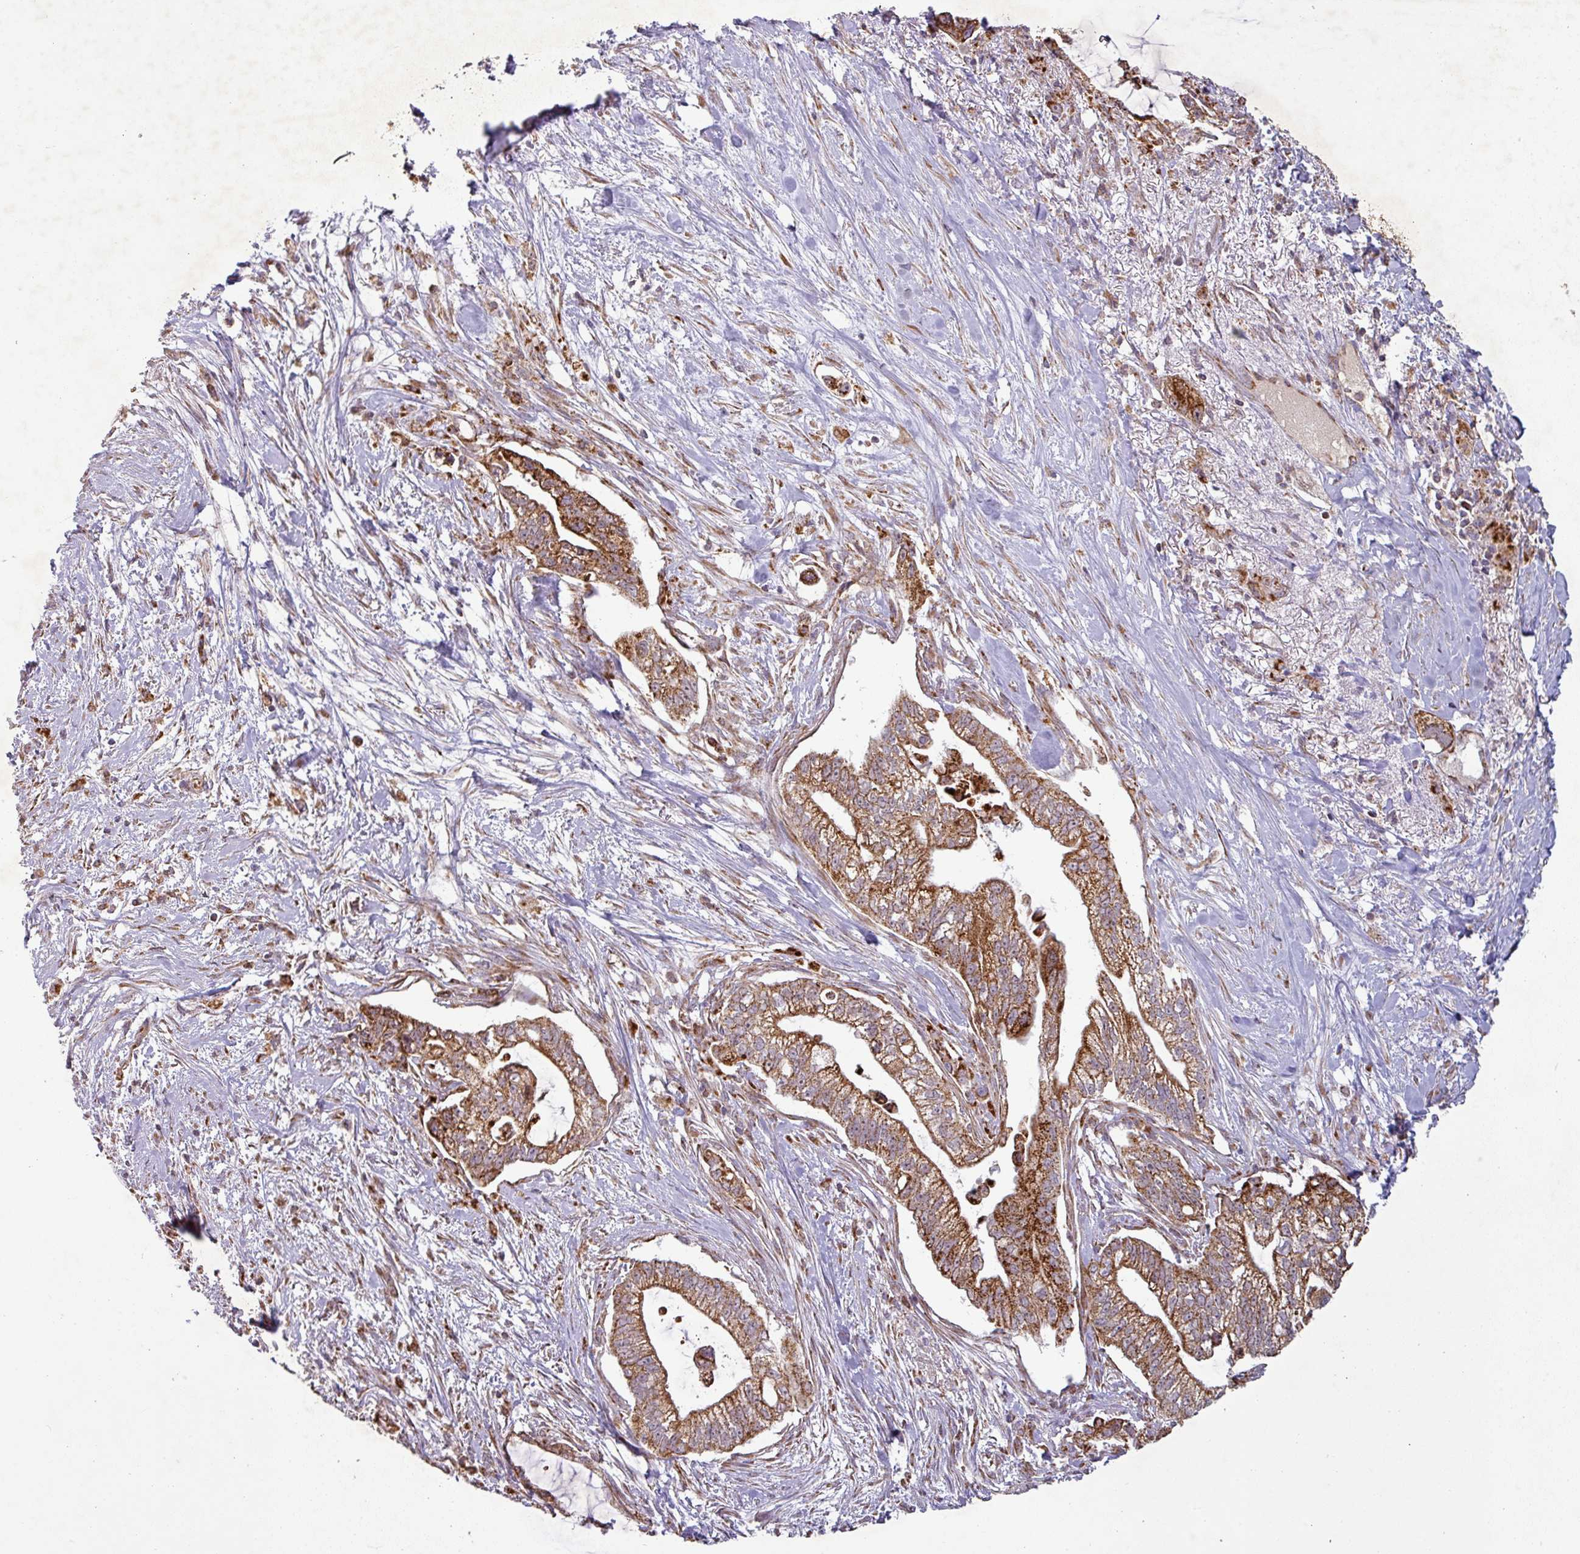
{"staining": {"intensity": "strong", "quantity": ">75%", "location": "cytoplasmic/membranous"}, "tissue": "pancreatic cancer", "cell_type": "Tumor cells", "image_type": "cancer", "snomed": [{"axis": "morphology", "description": "Adenocarcinoma, NOS"}, {"axis": "topography", "description": "Pancreas"}], "caption": "Pancreatic cancer (adenocarcinoma) tissue shows strong cytoplasmic/membranous positivity in approximately >75% of tumor cells, visualized by immunohistochemistry.", "gene": "GPD2", "patient": {"sex": "male", "age": 70}}